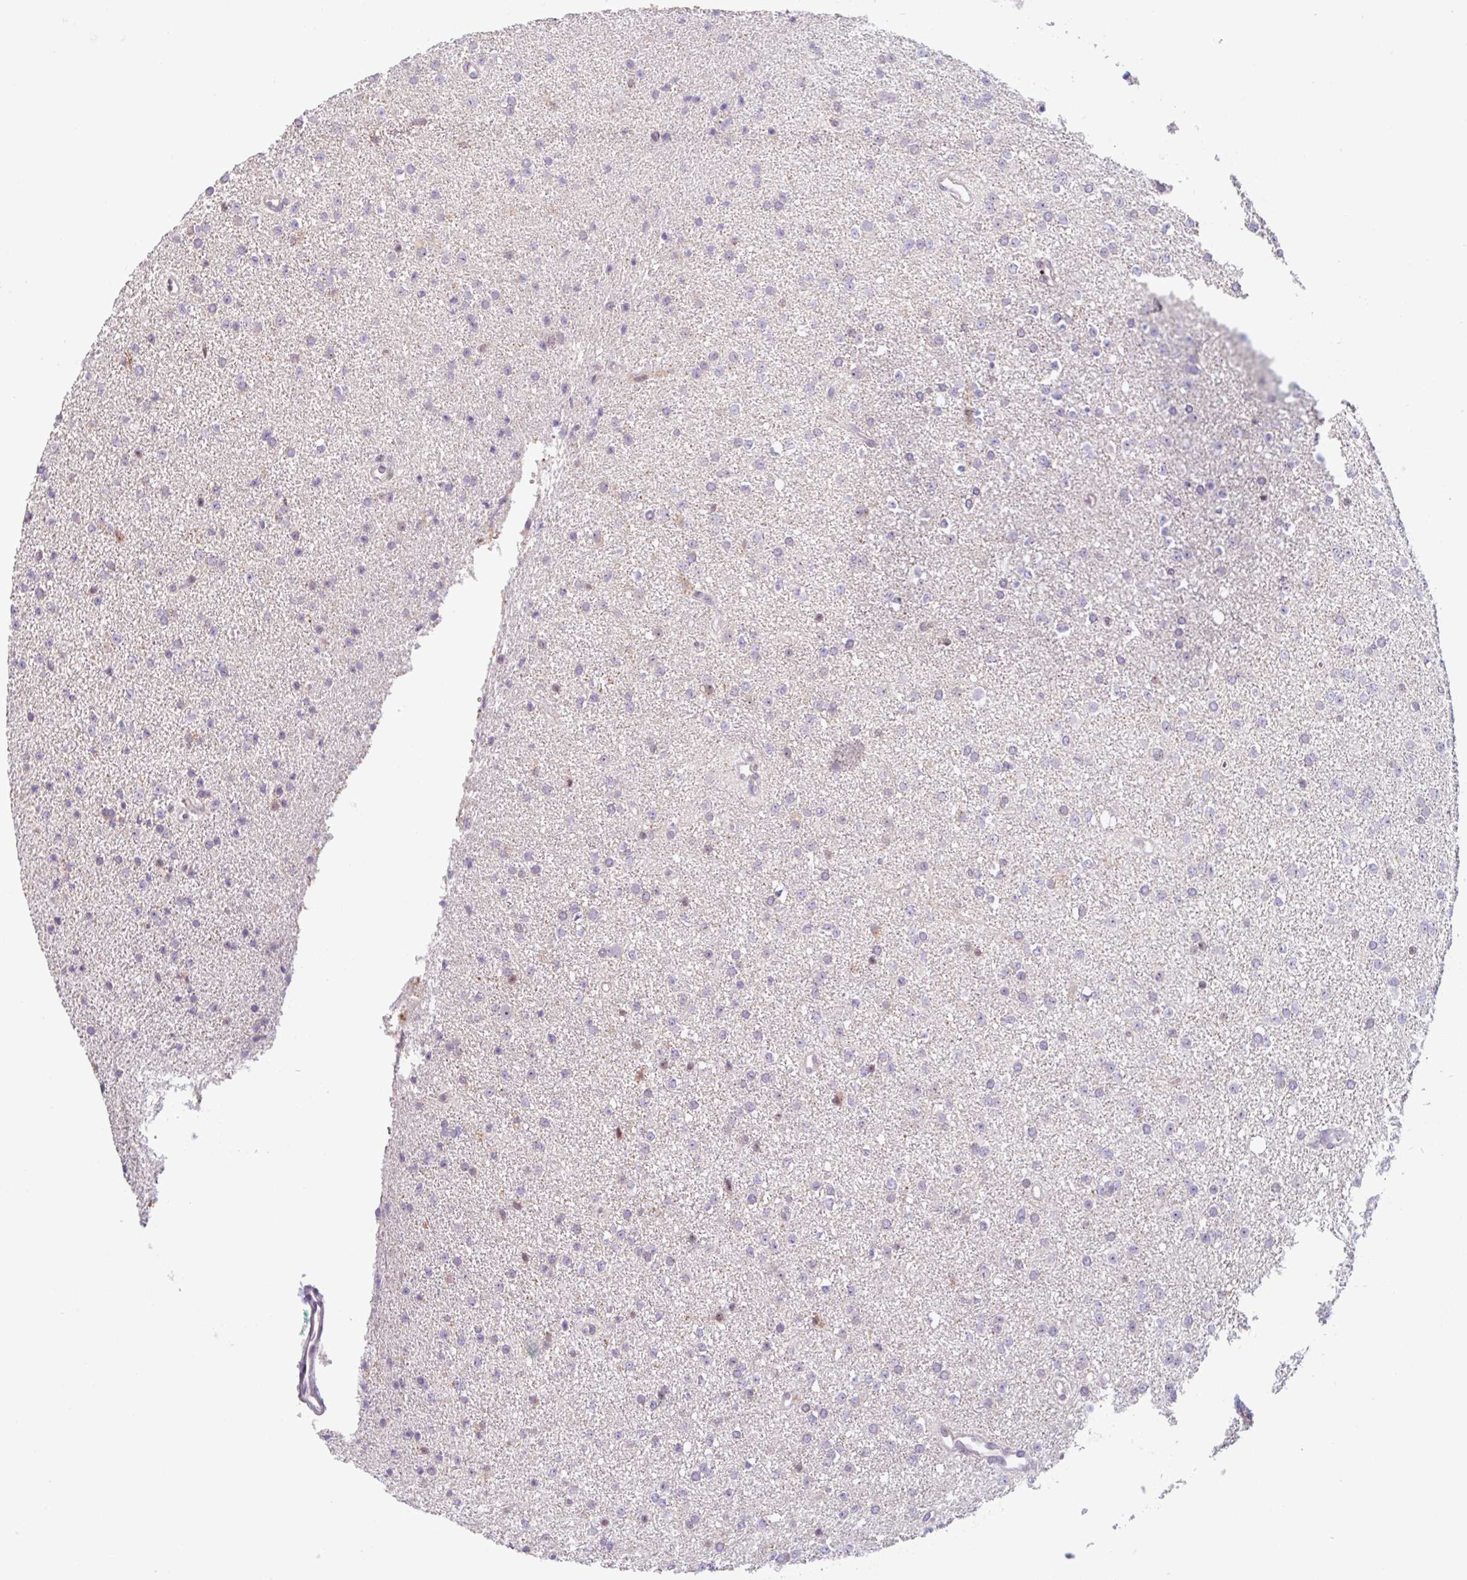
{"staining": {"intensity": "negative", "quantity": "none", "location": "none"}, "tissue": "glioma", "cell_type": "Tumor cells", "image_type": "cancer", "snomed": [{"axis": "morphology", "description": "Glioma, malignant, Low grade"}, {"axis": "topography", "description": "Brain"}], "caption": "High magnification brightfield microscopy of glioma stained with DAB (brown) and counterstained with hematoxylin (blue): tumor cells show no significant staining. (DAB (3,3'-diaminobenzidine) IHC with hematoxylin counter stain).", "gene": "TMEM119", "patient": {"sex": "female", "age": 34}}